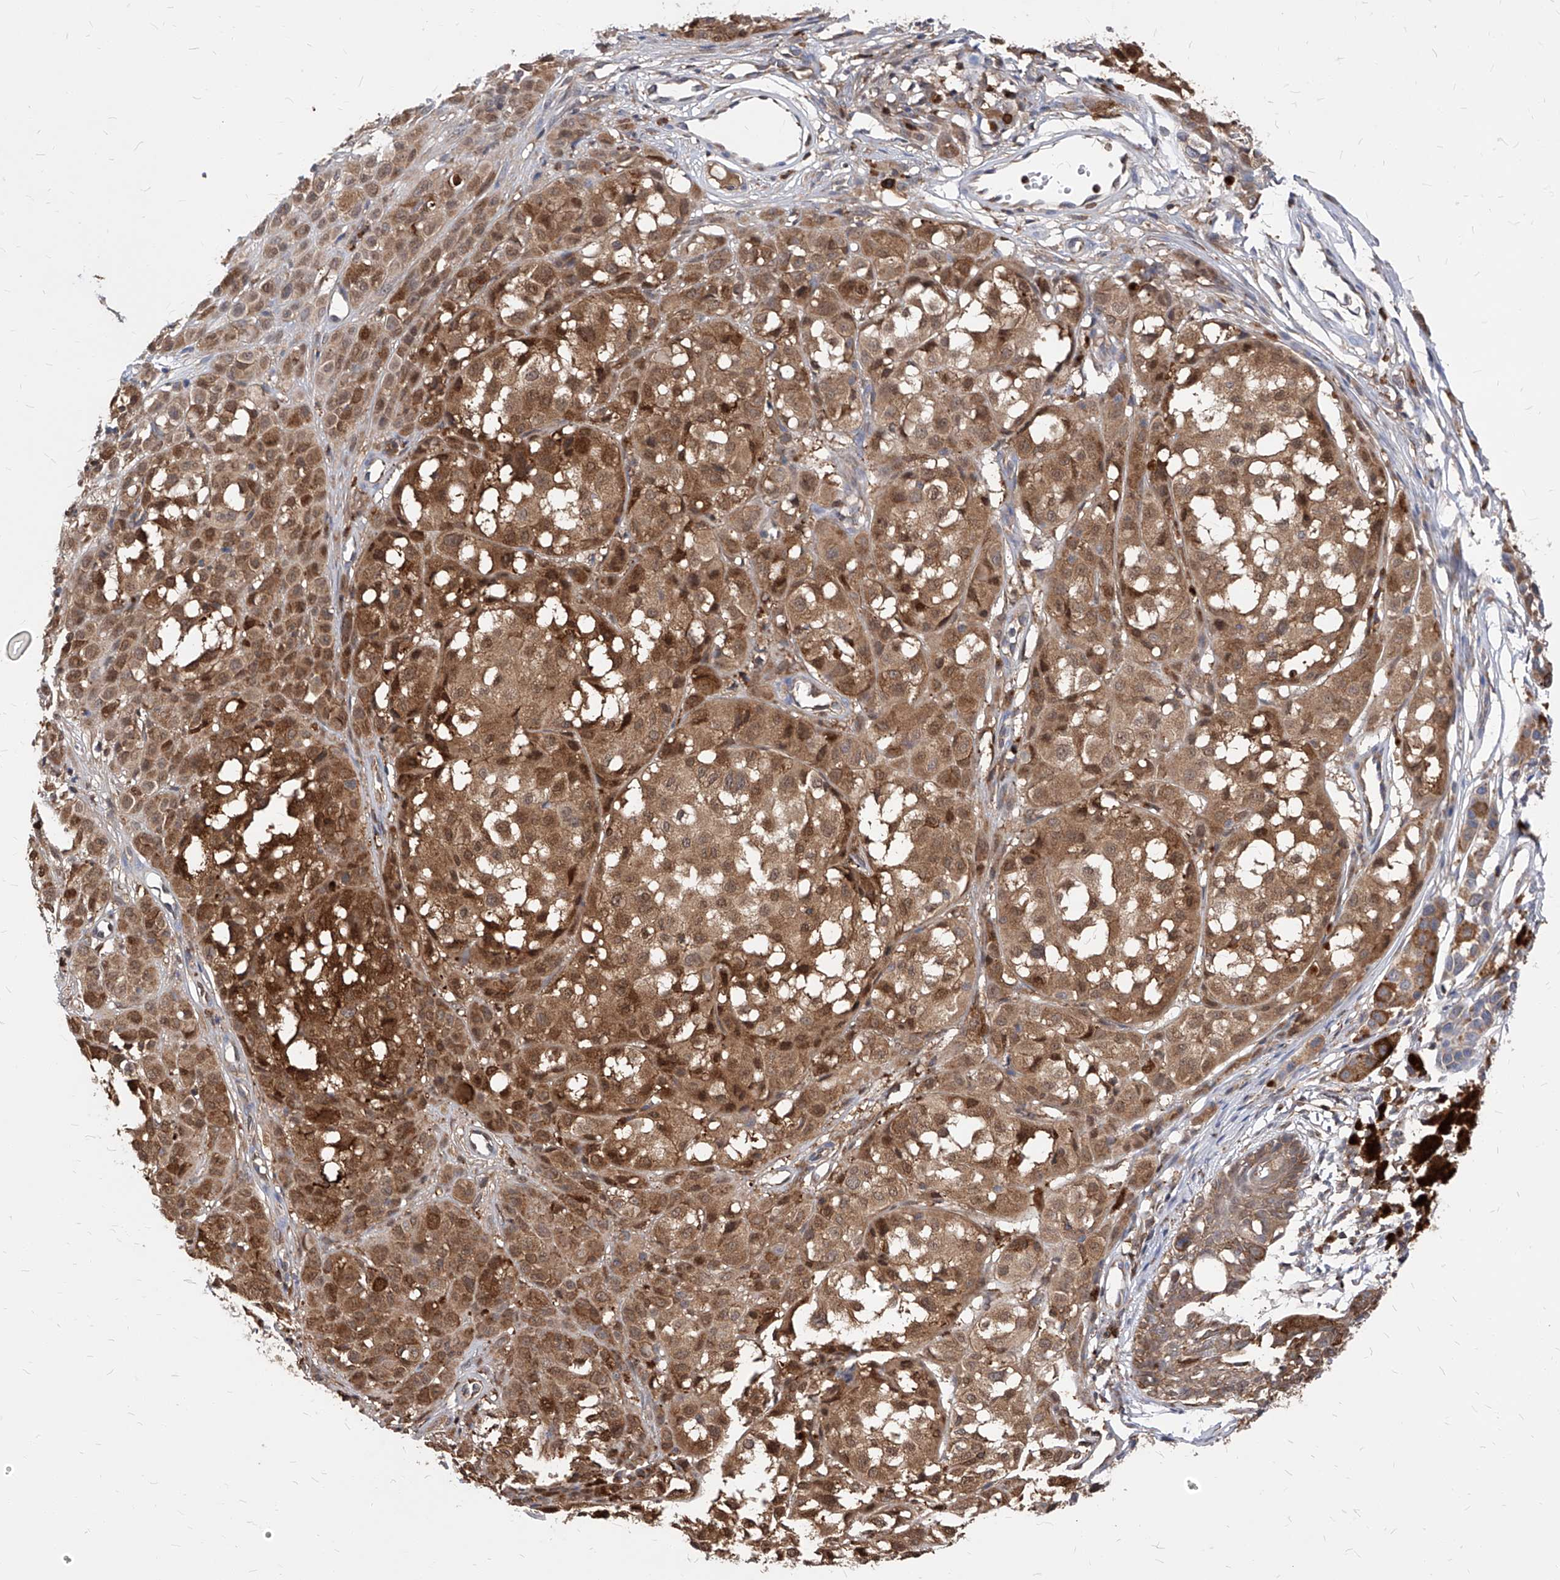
{"staining": {"intensity": "moderate", "quantity": ">75%", "location": "cytoplasmic/membranous,nuclear"}, "tissue": "melanoma", "cell_type": "Tumor cells", "image_type": "cancer", "snomed": [{"axis": "morphology", "description": "Malignant melanoma, NOS"}, {"axis": "topography", "description": "Skin of leg"}], "caption": "Approximately >75% of tumor cells in human malignant melanoma show moderate cytoplasmic/membranous and nuclear protein positivity as visualized by brown immunohistochemical staining.", "gene": "ABRACL", "patient": {"sex": "female", "age": 72}}